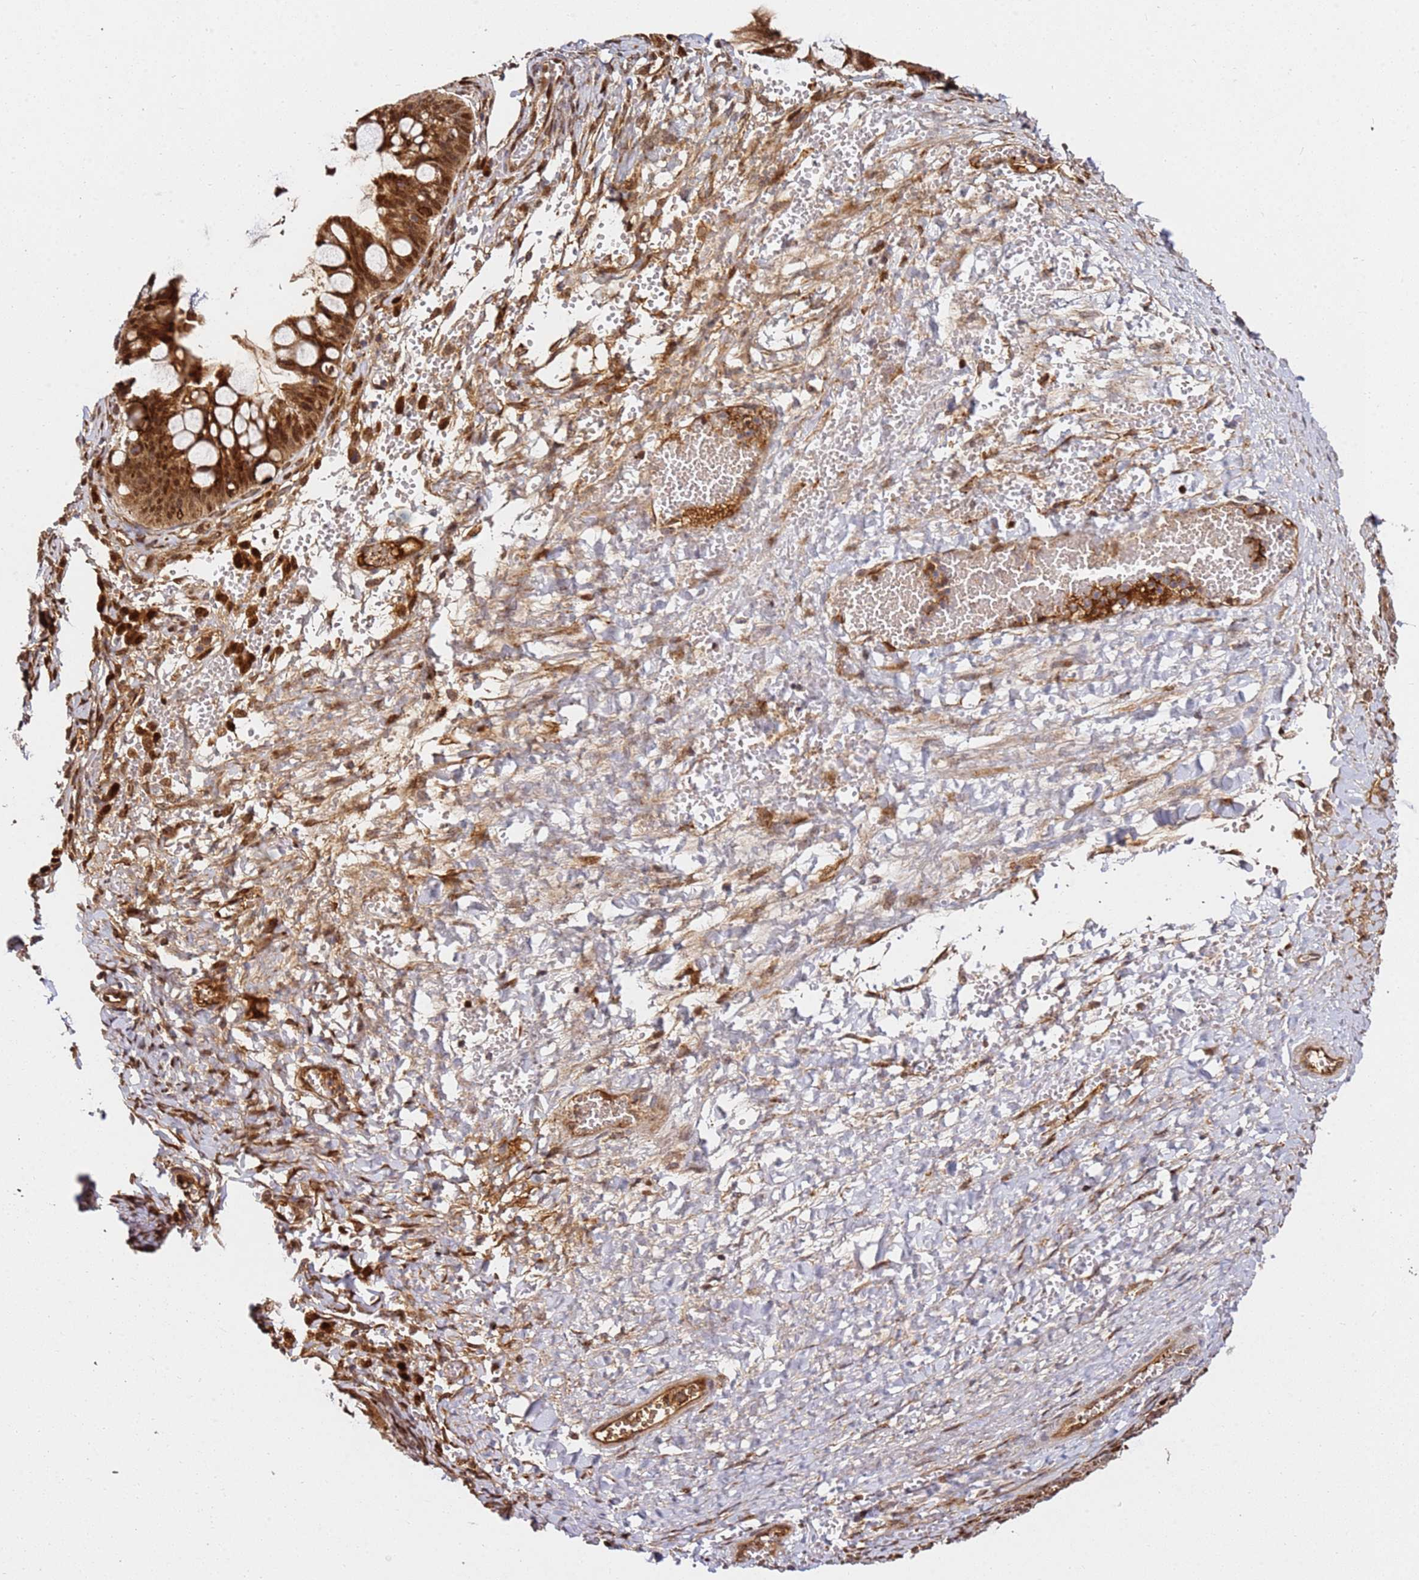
{"staining": {"intensity": "moderate", "quantity": ">75%", "location": "cytoplasmic/membranous,nuclear"}, "tissue": "ovarian cancer", "cell_type": "Tumor cells", "image_type": "cancer", "snomed": [{"axis": "morphology", "description": "Cystadenocarcinoma, mucinous, NOS"}, {"axis": "topography", "description": "Ovary"}], "caption": "IHC photomicrograph of neoplastic tissue: ovarian cancer stained using immunohistochemistry demonstrates medium levels of moderate protein expression localized specifically in the cytoplasmic/membranous and nuclear of tumor cells, appearing as a cytoplasmic/membranous and nuclear brown color.", "gene": "SMOX", "patient": {"sex": "female", "age": 73}}